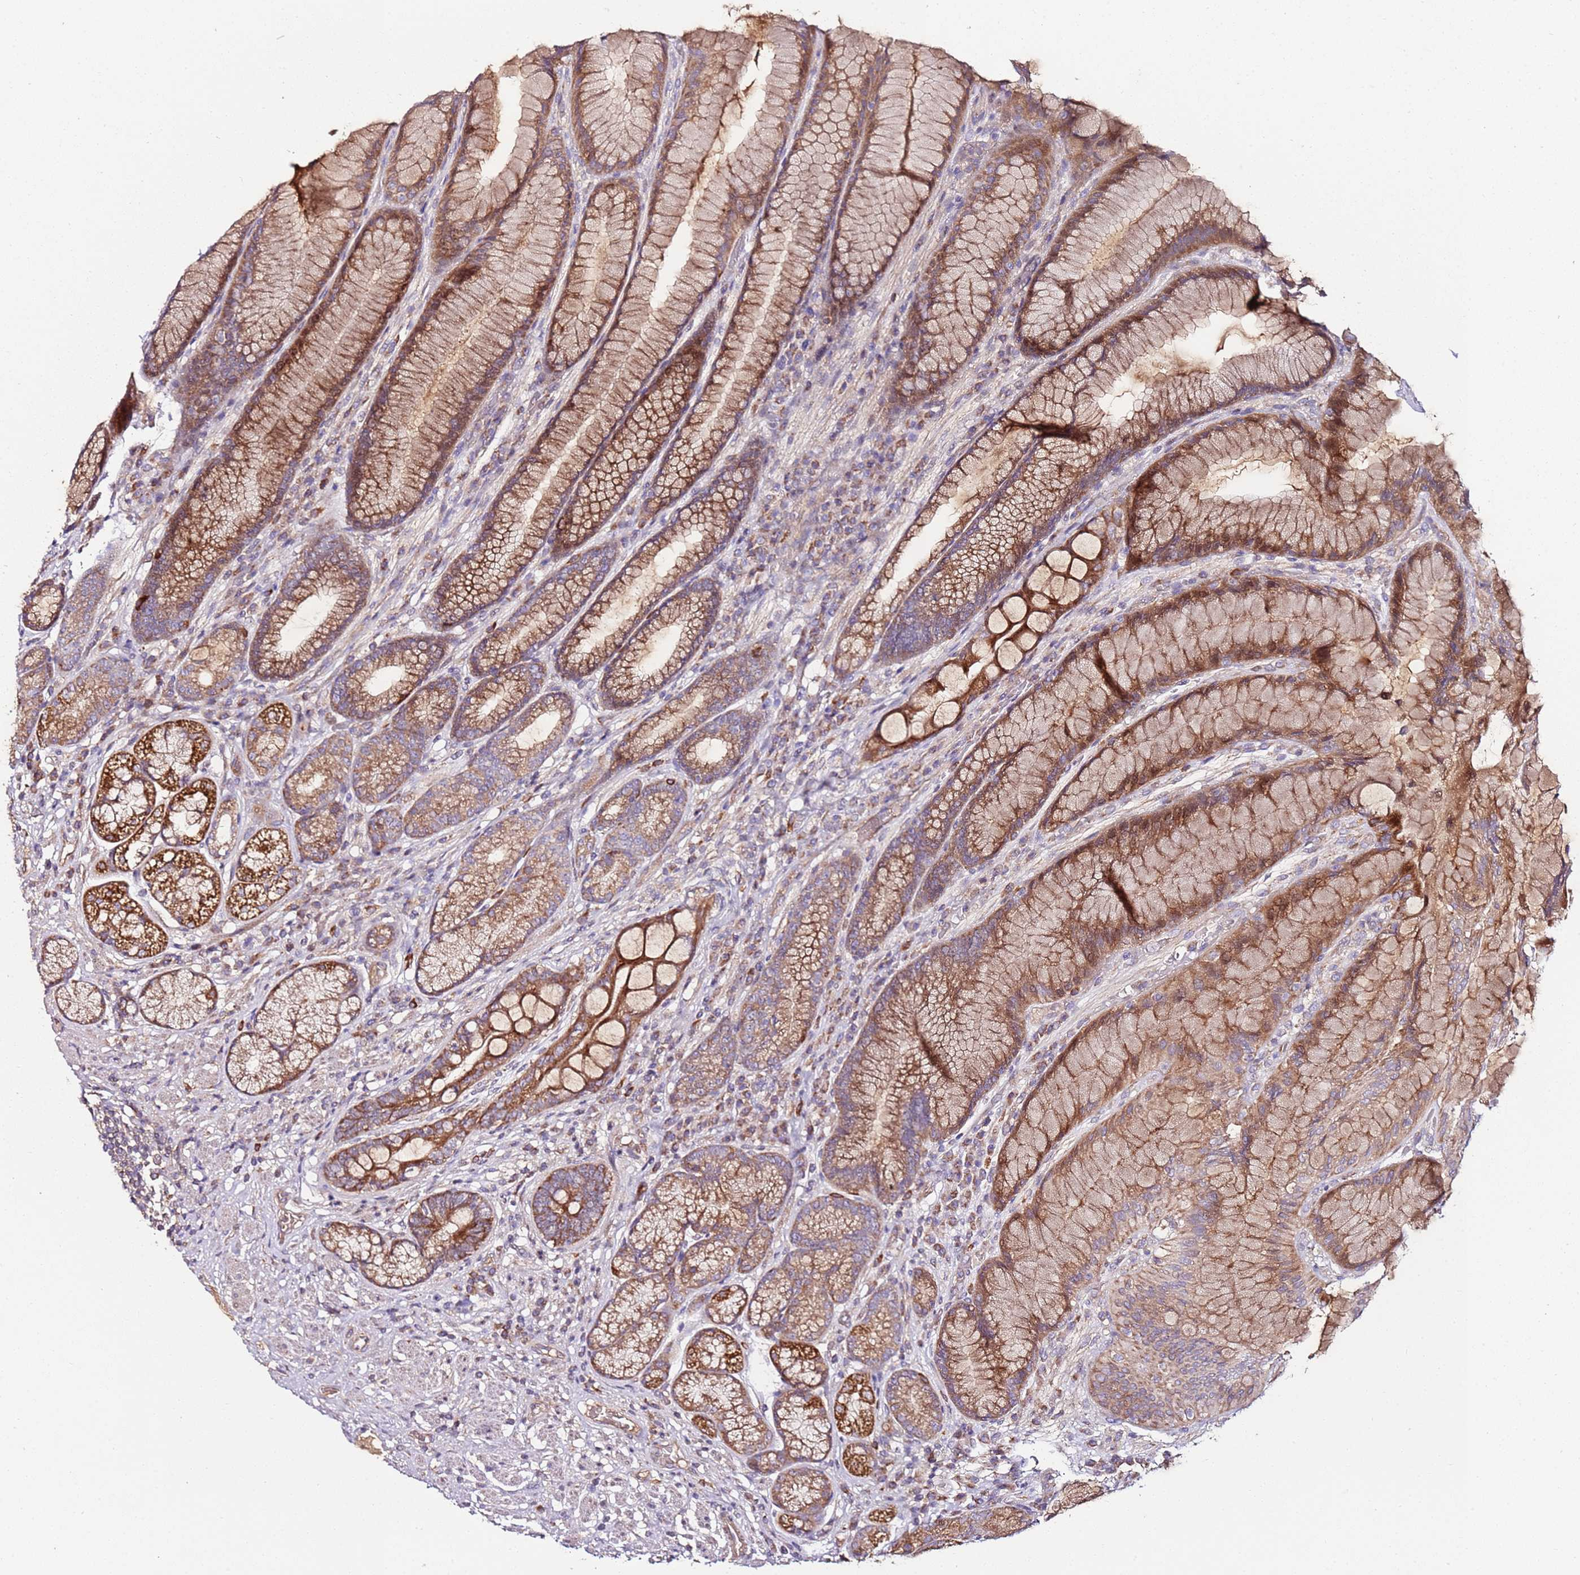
{"staining": {"intensity": "strong", "quantity": ">75%", "location": "cytoplasmic/membranous"}, "tissue": "stomach", "cell_type": "Glandular cells", "image_type": "normal", "snomed": [{"axis": "morphology", "description": "Normal tissue, NOS"}, {"axis": "topography", "description": "Stomach"}], "caption": "IHC histopathology image of benign stomach stained for a protein (brown), which exhibits high levels of strong cytoplasmic/membranous positivity in about >75% of glandular cells.", "gene": "KRTAP21", "patient": {"sex": "male", "age": 57}}